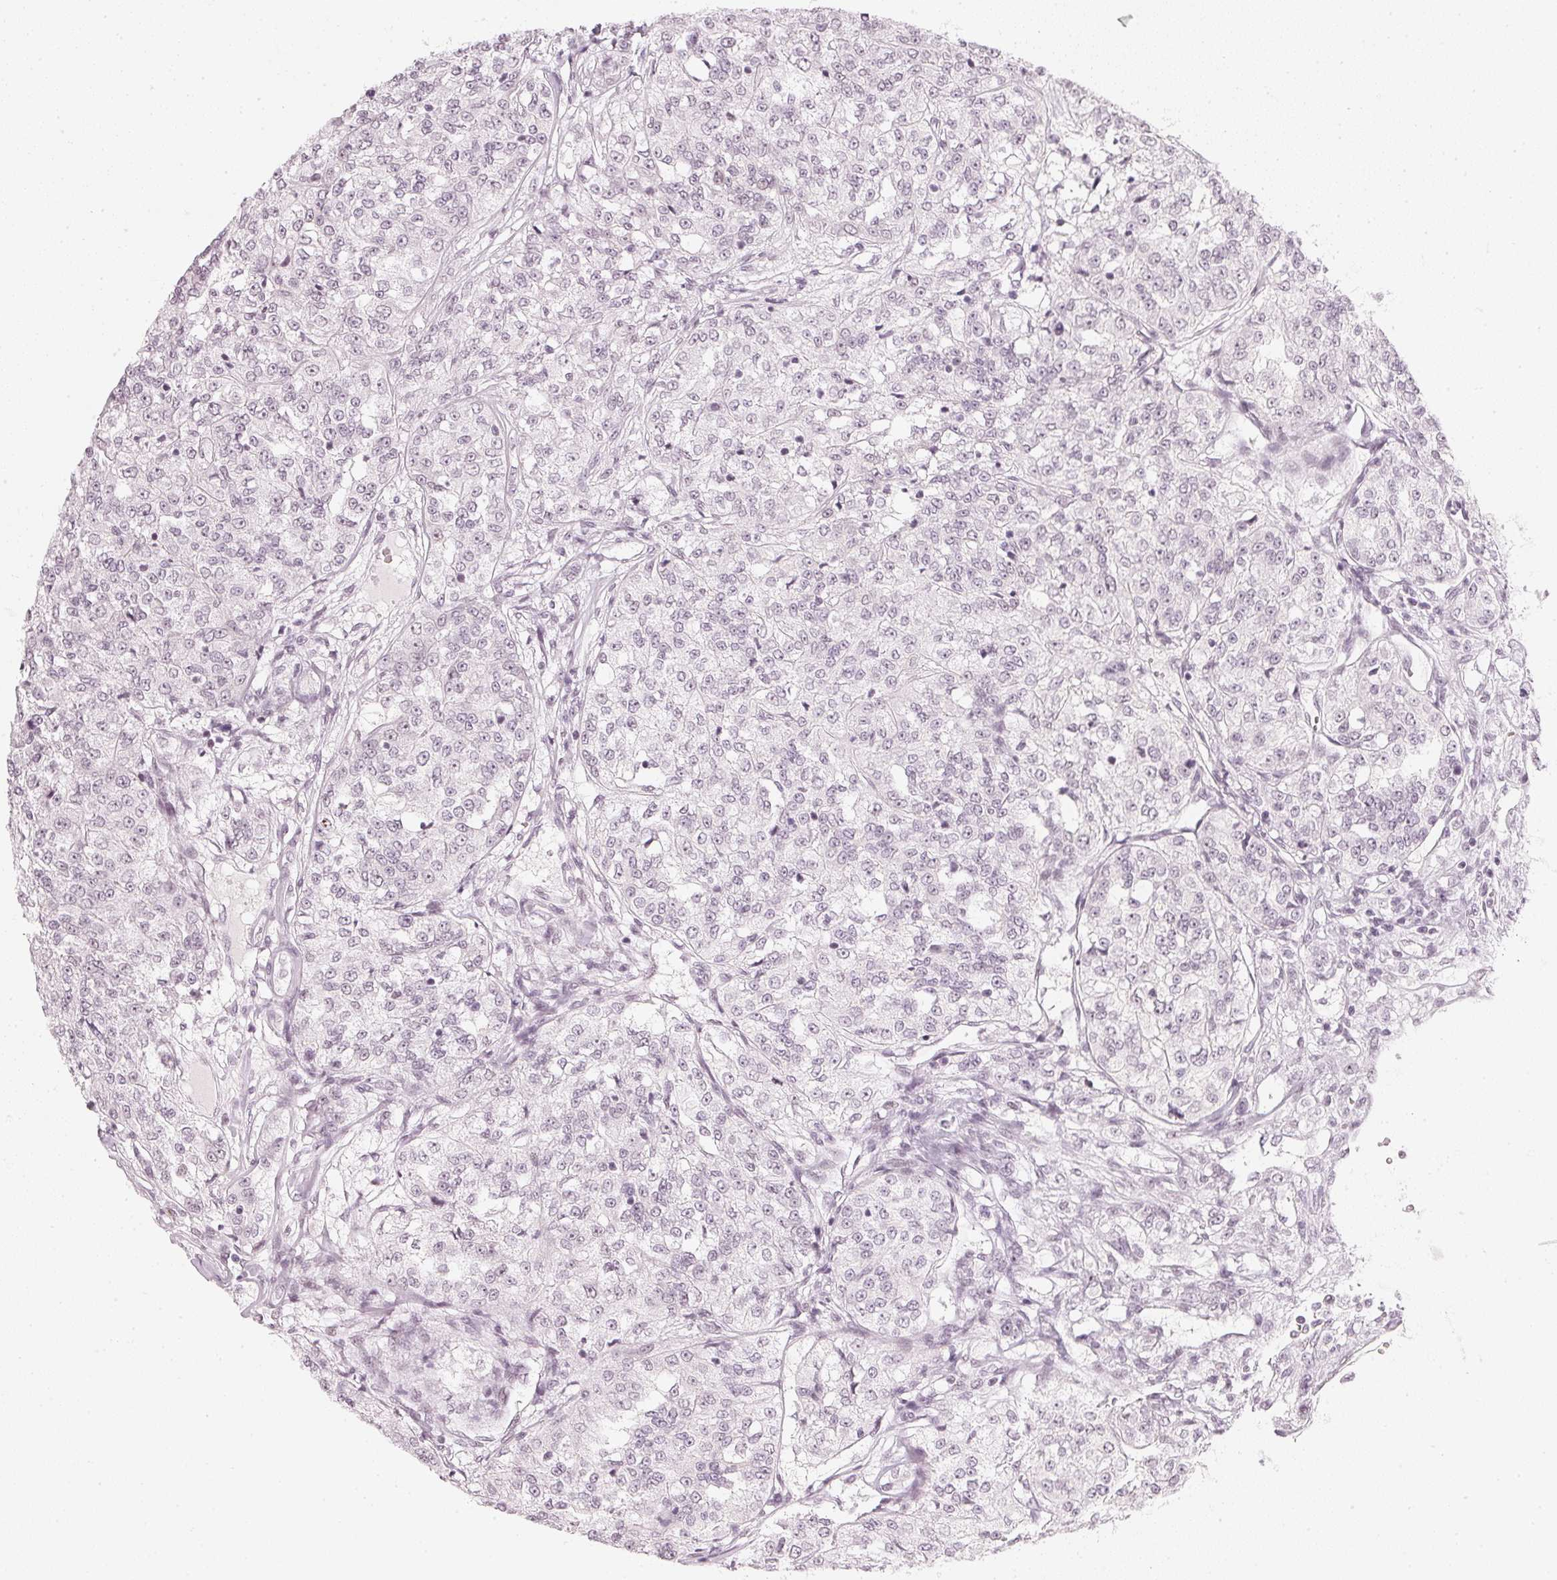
{"staining": {"intensity": "negative", "quantity": "none", "location": "none"}, "tissue": "renal cancer", "cell_type": "Tumor cells", "image_type": "cancer", "snomed": [{"axis": "morphology", "description": "Adenocarcinoma, NOS"}, {"axis": "topography", "description": "Kidney"}], "caption": "Immunohistochemistry (IHC) micrograph of neoplastic tissue: human renal cancer stained with DAB (3,3'-diaminobenzidine) displays no significant protein expression in tumor cells.", "gene": "DNAJC6", "patient": {"sex": "female", "age": 63}}